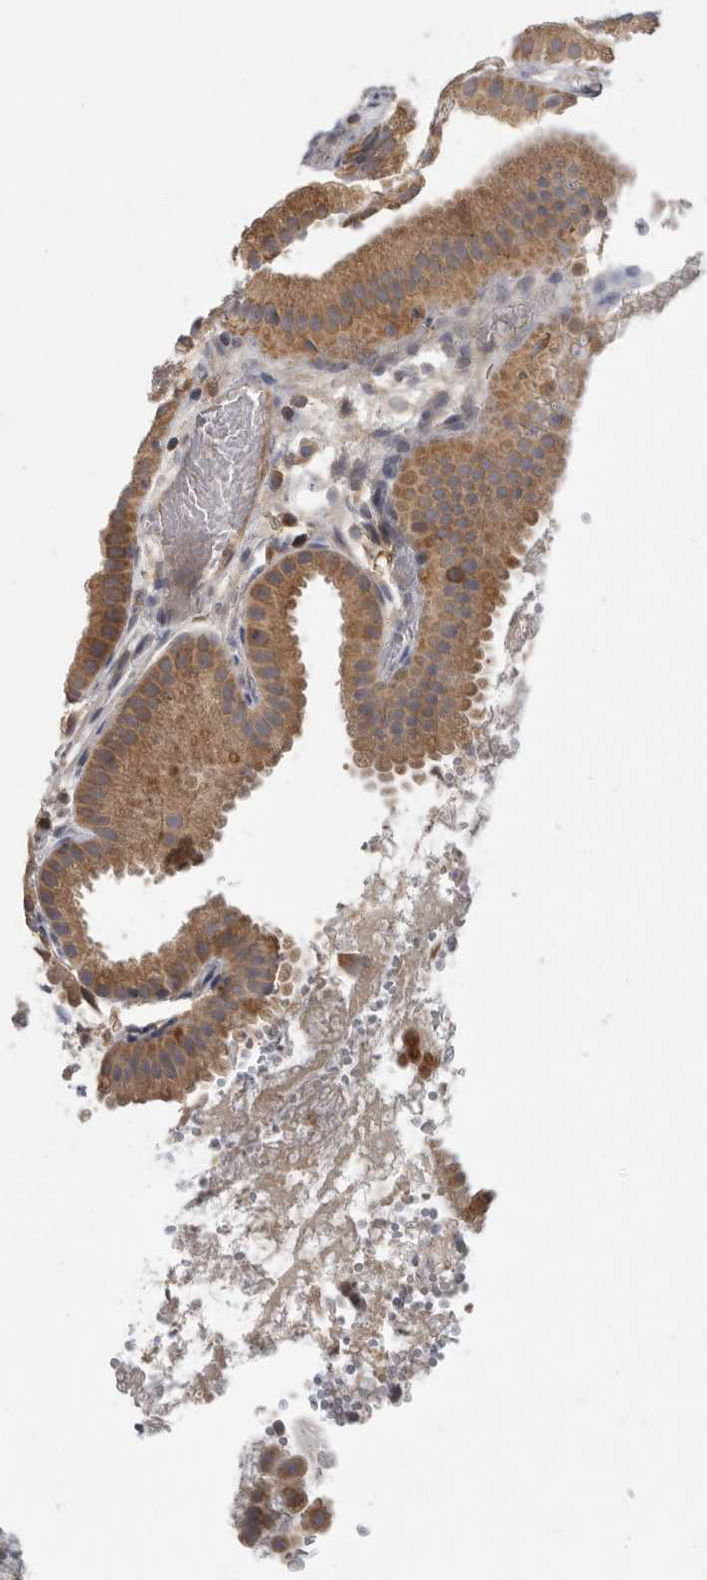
{"staining": {"intensity": "moderate", "quantity": ">75%", "location": "cytoplasmic/membranous"}, "tissue": "gallbladder", "cell_type": "Glandular cells", "image_type": "normal", "snomed": [{"axis": "morphology", "description": "Normal tissue, NOS"}, {"axis": "topography", "description": "Gallbladder"}], "caption": "Moderate cytoplasmic/membranous protein positivity is appreciated in approximately >75% of glandular cells in gallbladder.", "gene": "BCAP29", "patient": {"sex": "female", "age": 30}}